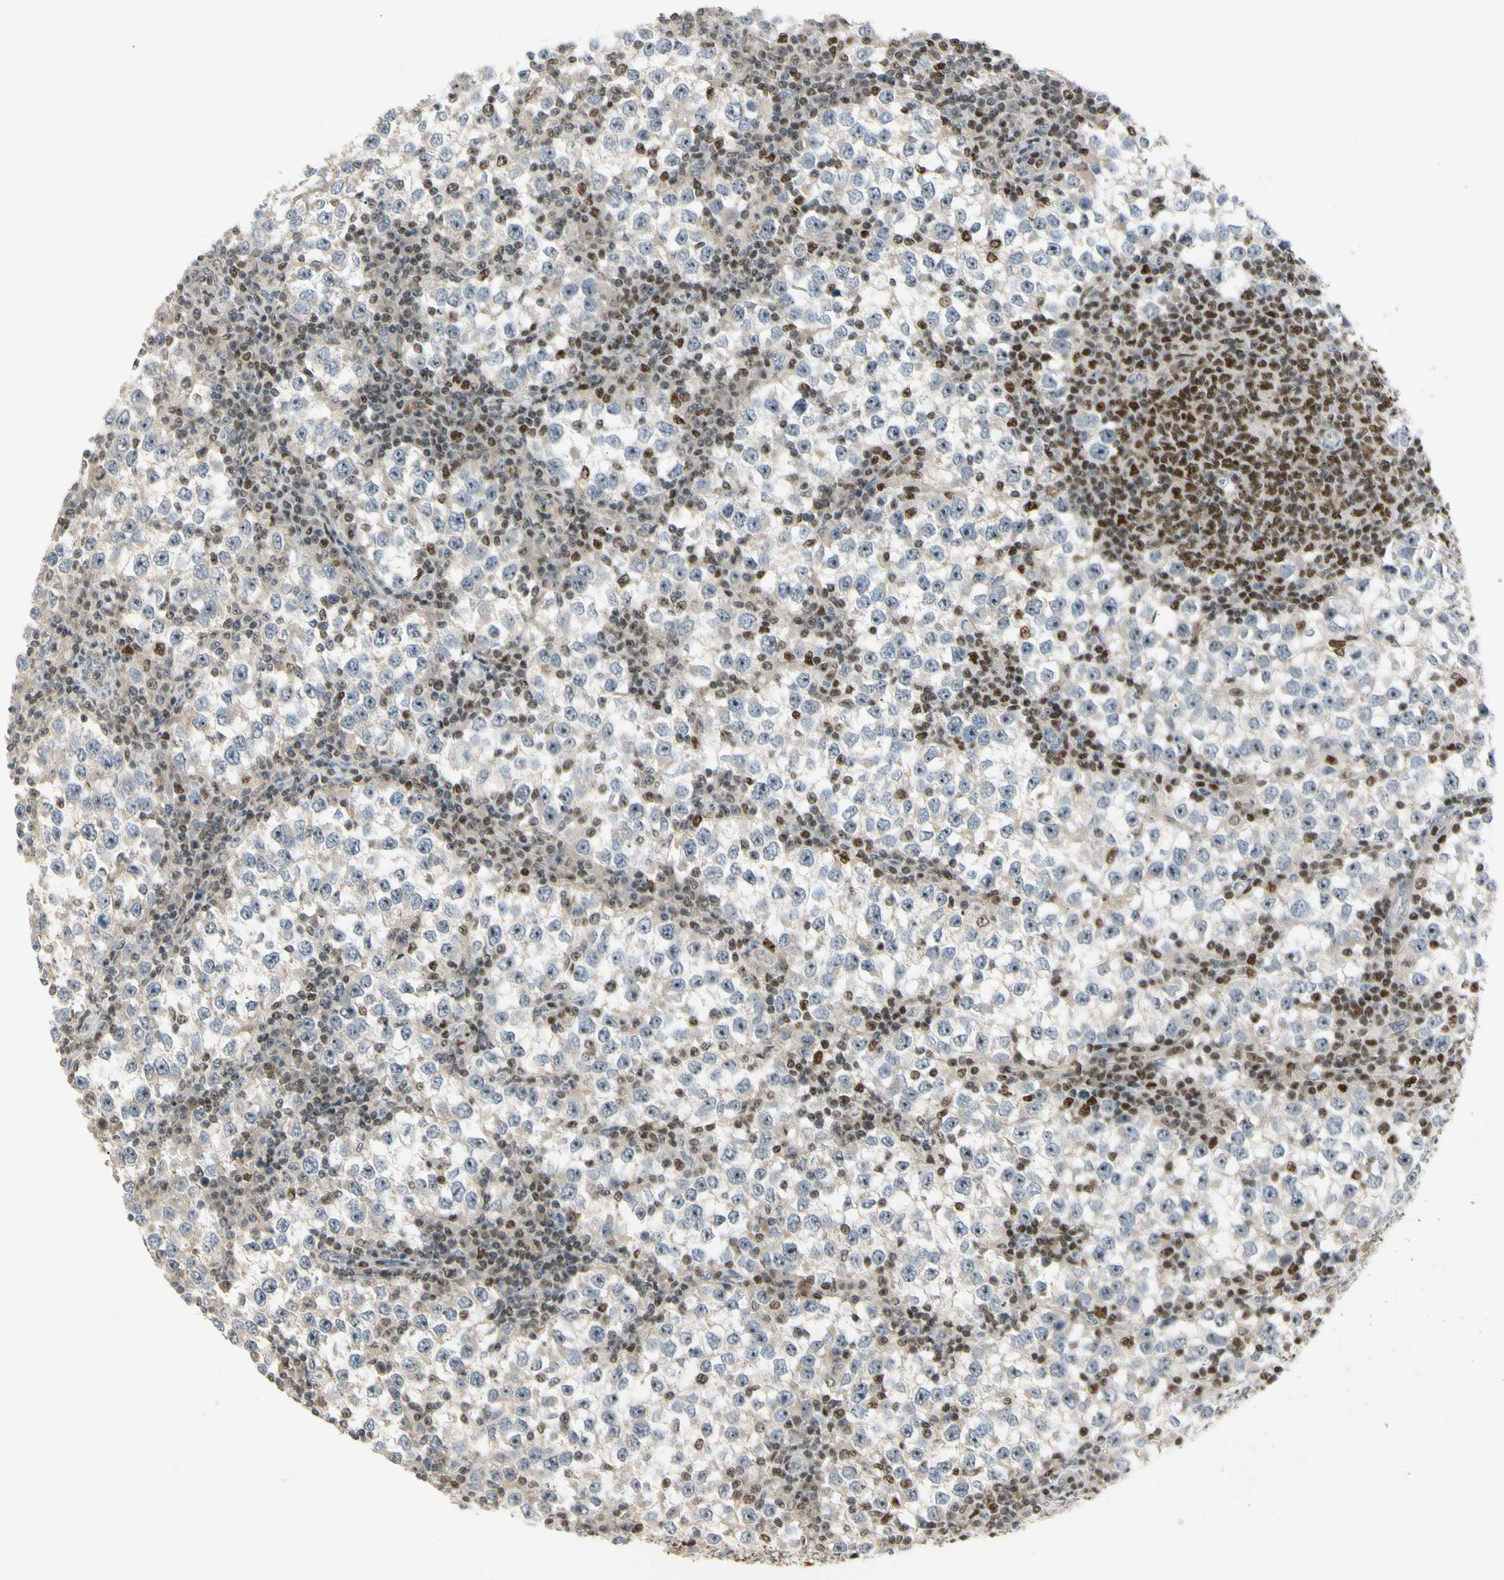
{"staining": {"intensity": "weak", "quantity": "25%-75%", "location": "cytoplasmic/membranous"}, "tissue": "testis cancer", "cell_type": "Tumor cells", "image_type": "cancer", "snomed": [{"axis": "morphology", "description": "Seminoma, NOS"}, {"axis": "topography", "description": "Testis"}], "caption": "This histopathology image reveals IHC staining of testis cancer (seminoma), with low weak cytoplasmic/membranous positivity in approximately 25%-75% of tumor cells.", "gene": "NFYA", "patient": {"sex": "male", "age": 65}}